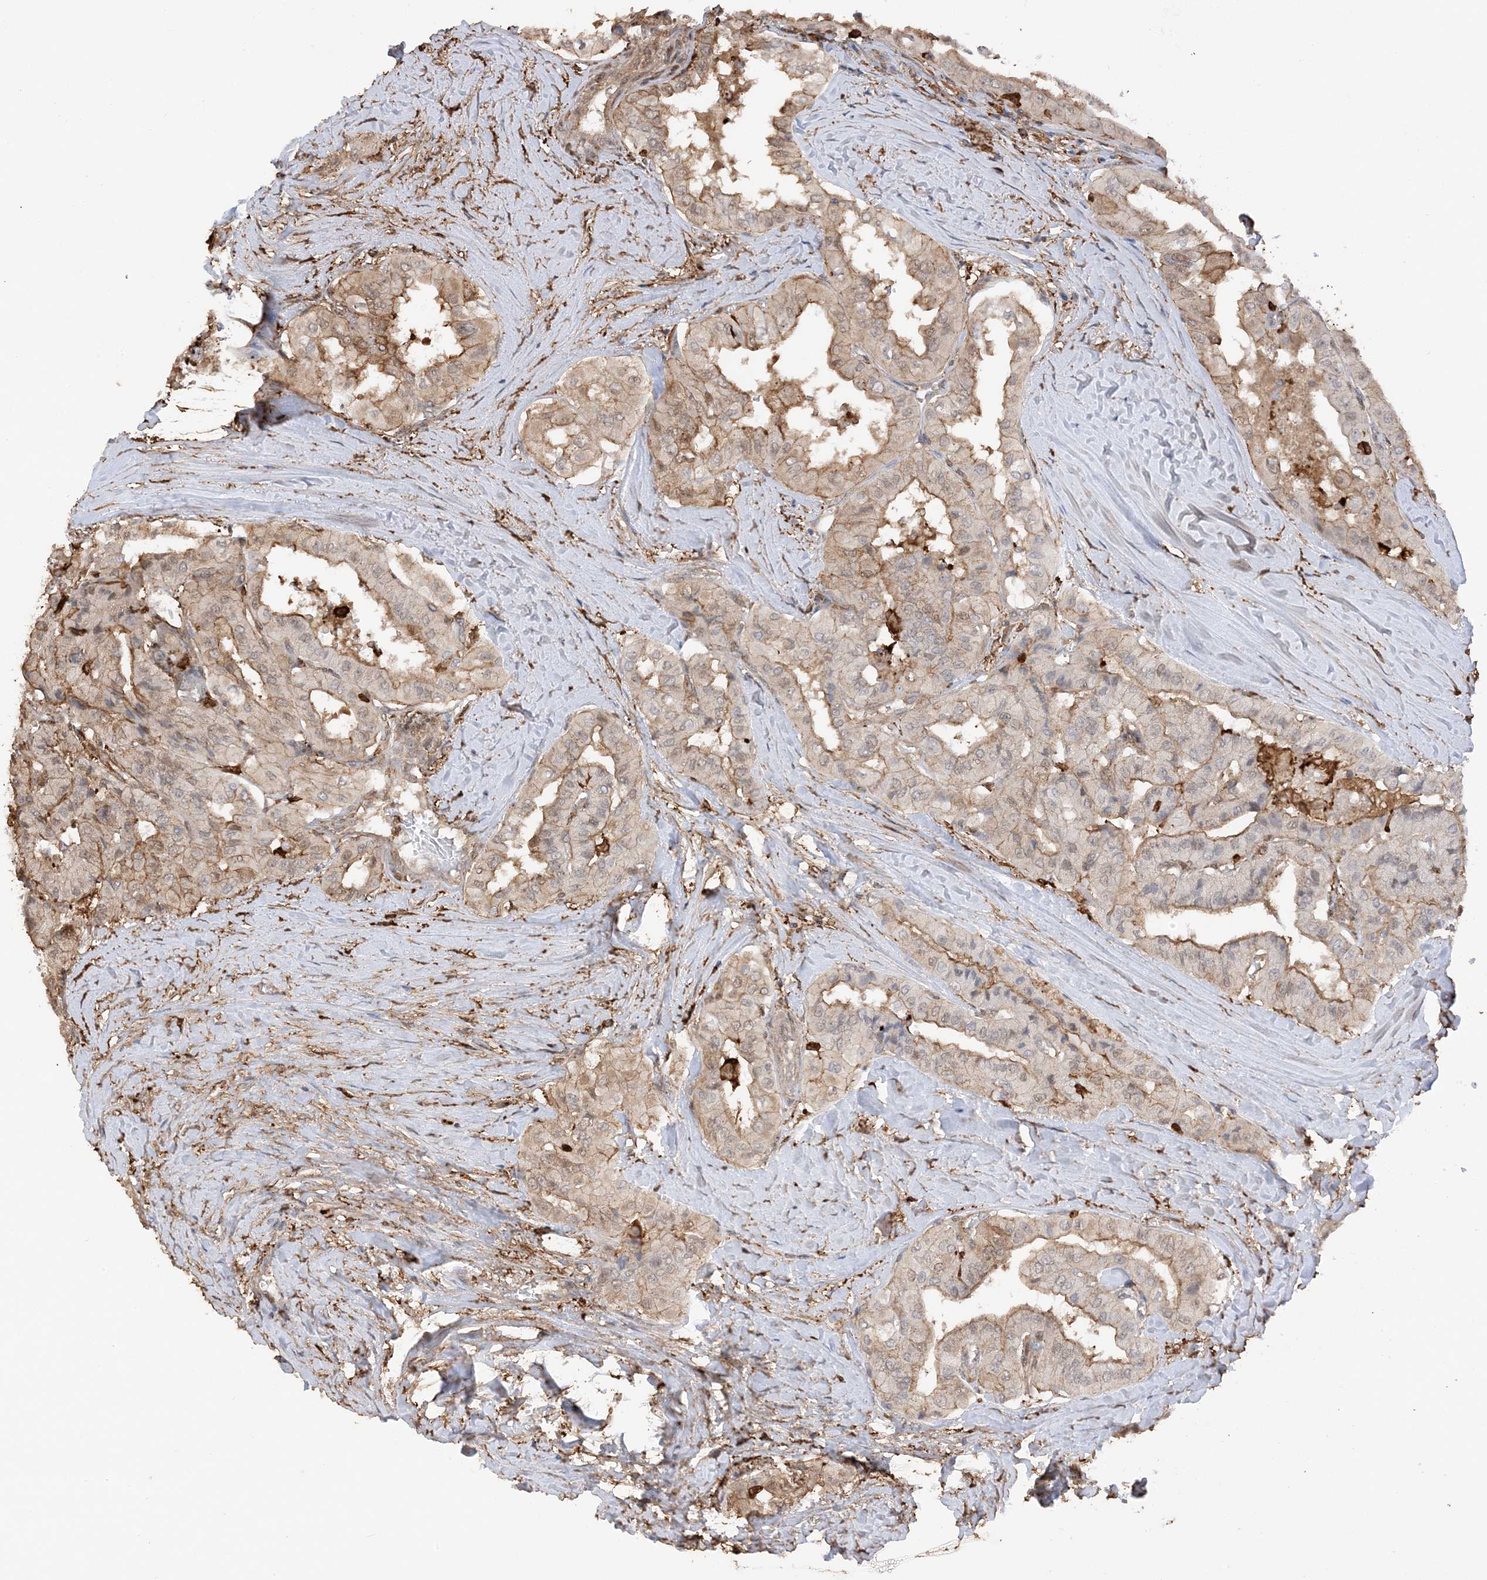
{"staining": {"intensity": "moderate", "quantity": ">75%", "location": "cytoplasmic/membranous,nuclear"}, "tissue": "thyroid cancer", "cell_type": "Tumor cells", "image_type": "cancer", "snomed": [{"axis": "morphology", "description": "Papillary adenocarcinoma, NOS"}, {"axis": "topography", "description": "Thyroid gland"}], "caption": "A medium amount of moderate cytoplasmic/membranous and nuclear staining is identified in approximately >75% of tumor cells in thyroid cancer (papillary adenocarcinoma) tissue.", "gene": "PHACTR2", "patient": {"sex": "female", "age": 59}}